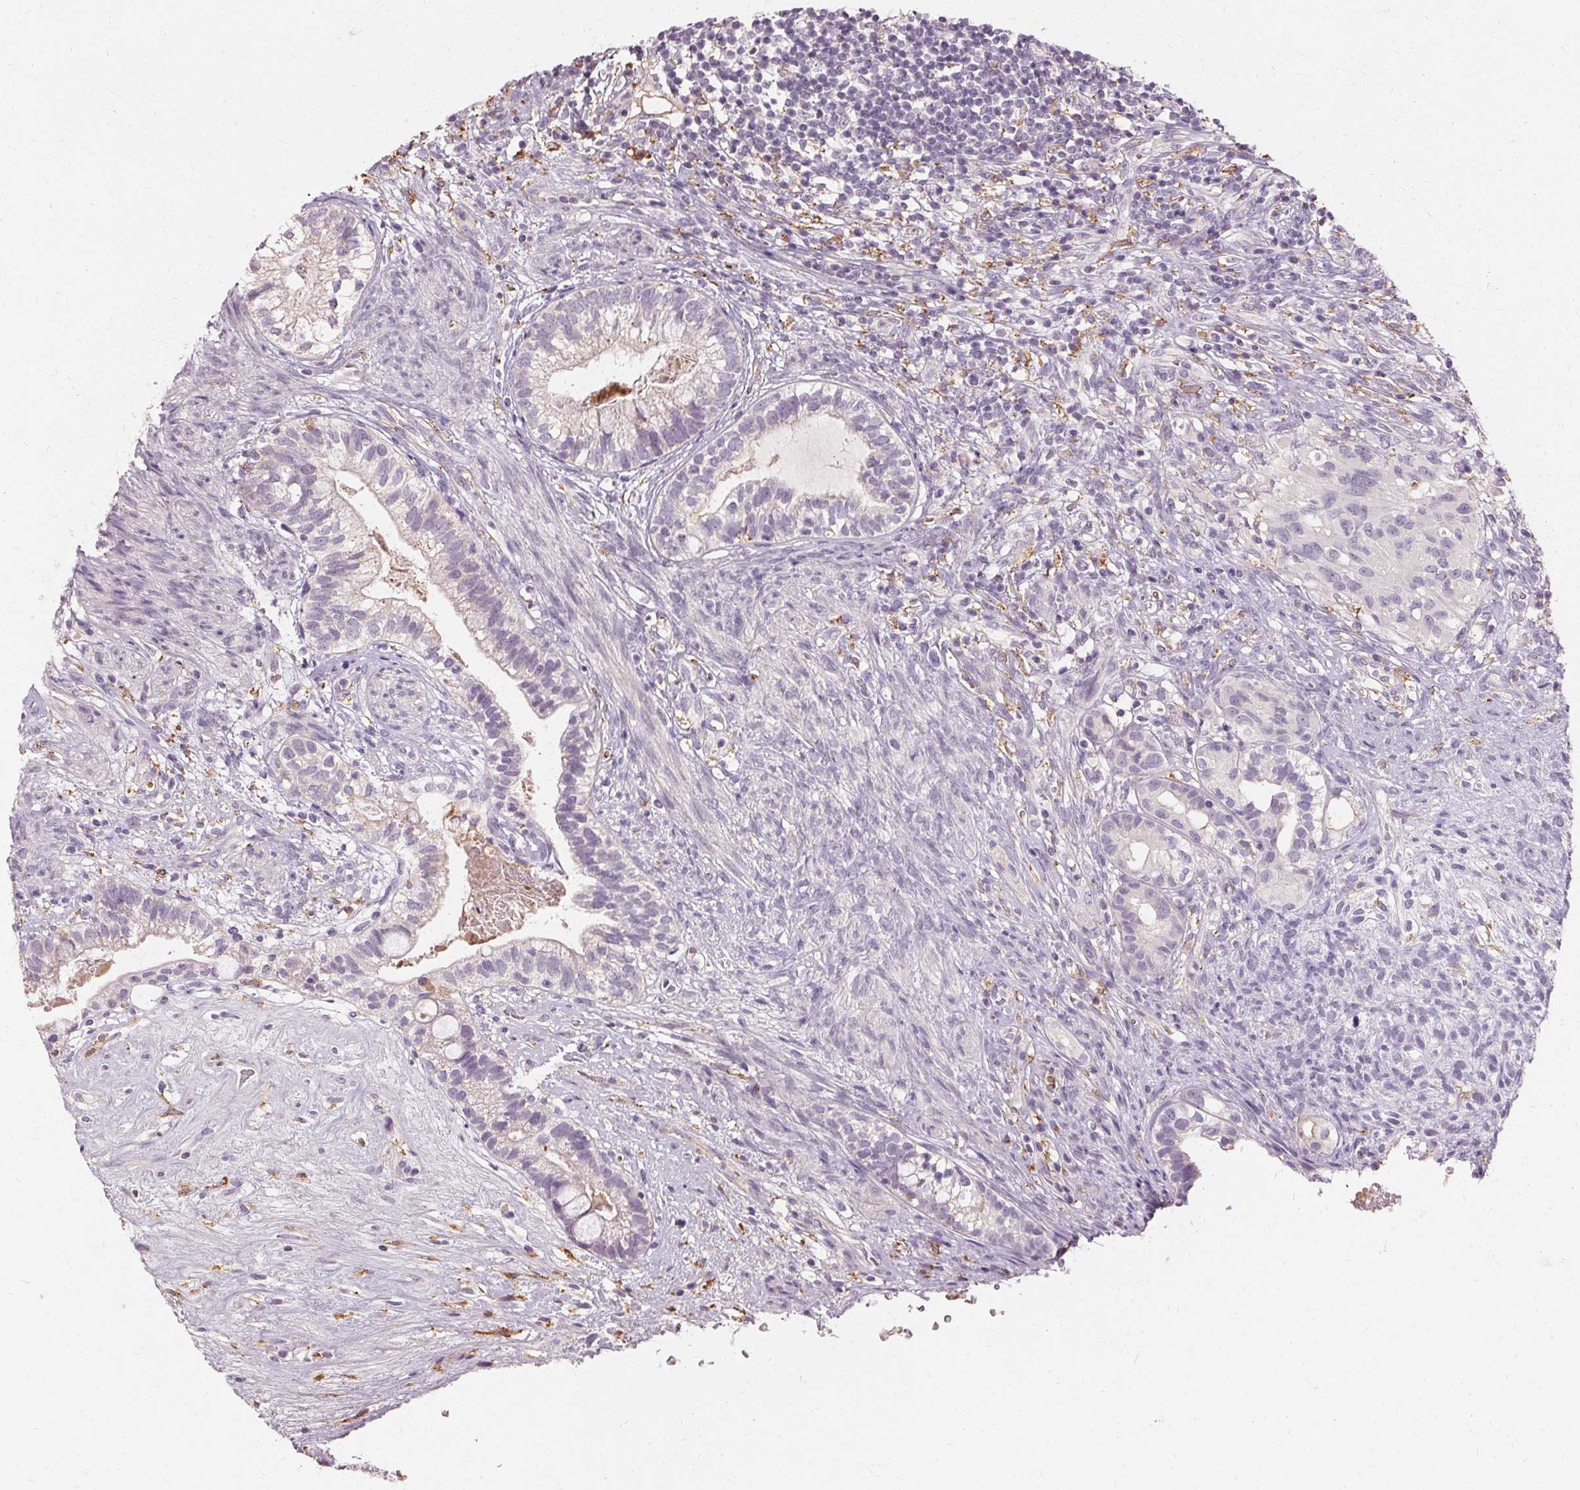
{"staining": {"intensity": "negative", "quantity": "none", "location": "none"}, "tissue": "testis cancer", "cell_type": "Tumor cells", "image_type": "cancer", "snomed": [{"axis": "morphology", "description": "Seminoma, NOS"}, {"axis": "morphology", "description": "Carcinoma, Embryonal, NOS"}, {"axis": "topography", "description": "Testis"}], "caption": "A high-resolution image shows immunohistochemistry (IHC) staining of embryonal carcinoma (testis), which exhibits no significant positivity in tumor cells.", "gene": "IFNGR1", "patient": {"sex": "male", "age": 41}}